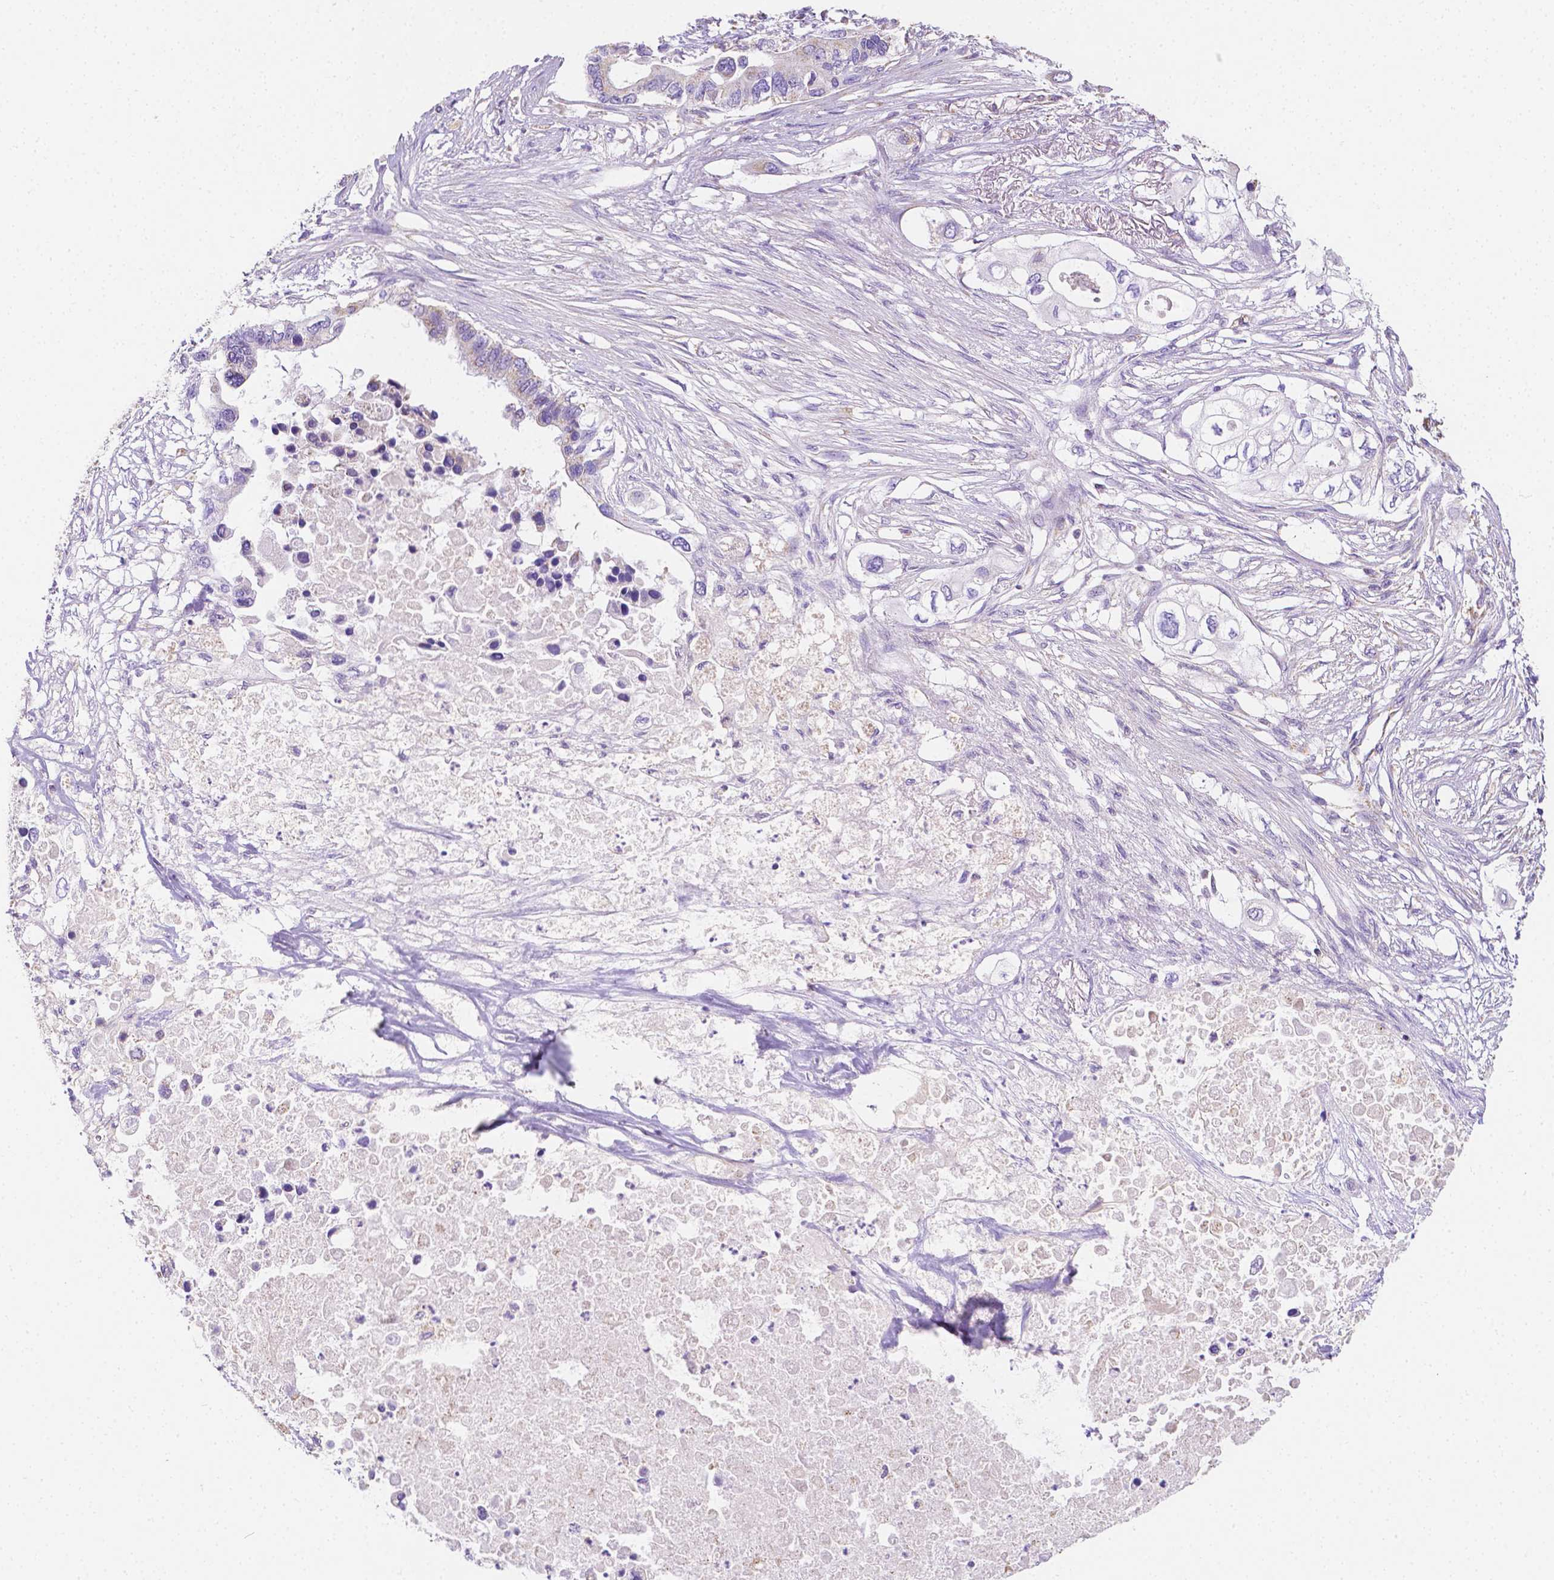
{"staining": {"intensity": "moderate", "quantity": "<25%", "location": "cytoplasmic/membranous"}, "tissue": "pancreatic cancer", "cell_type": "Tumor cells", "image_type": "cancer", "snomed": [{"axis": "morphology", "description": "Adenocarcinoma, NOS"}, {"axis": "topography", "description": "Pancreas"}], "caption": "Immunohistochemistry histopathology image of neoplastic tissue: human pancreatic cancer stained using immunohistochemistry demonstrates low levels of moderate protein expression localized specifically in the cytoplasmic/membranous of tumor cells, appearing as a cytoplasmic/membranous brown color.", "gene": "SGTB", "patient": {"sex": "female", "age": 63}}